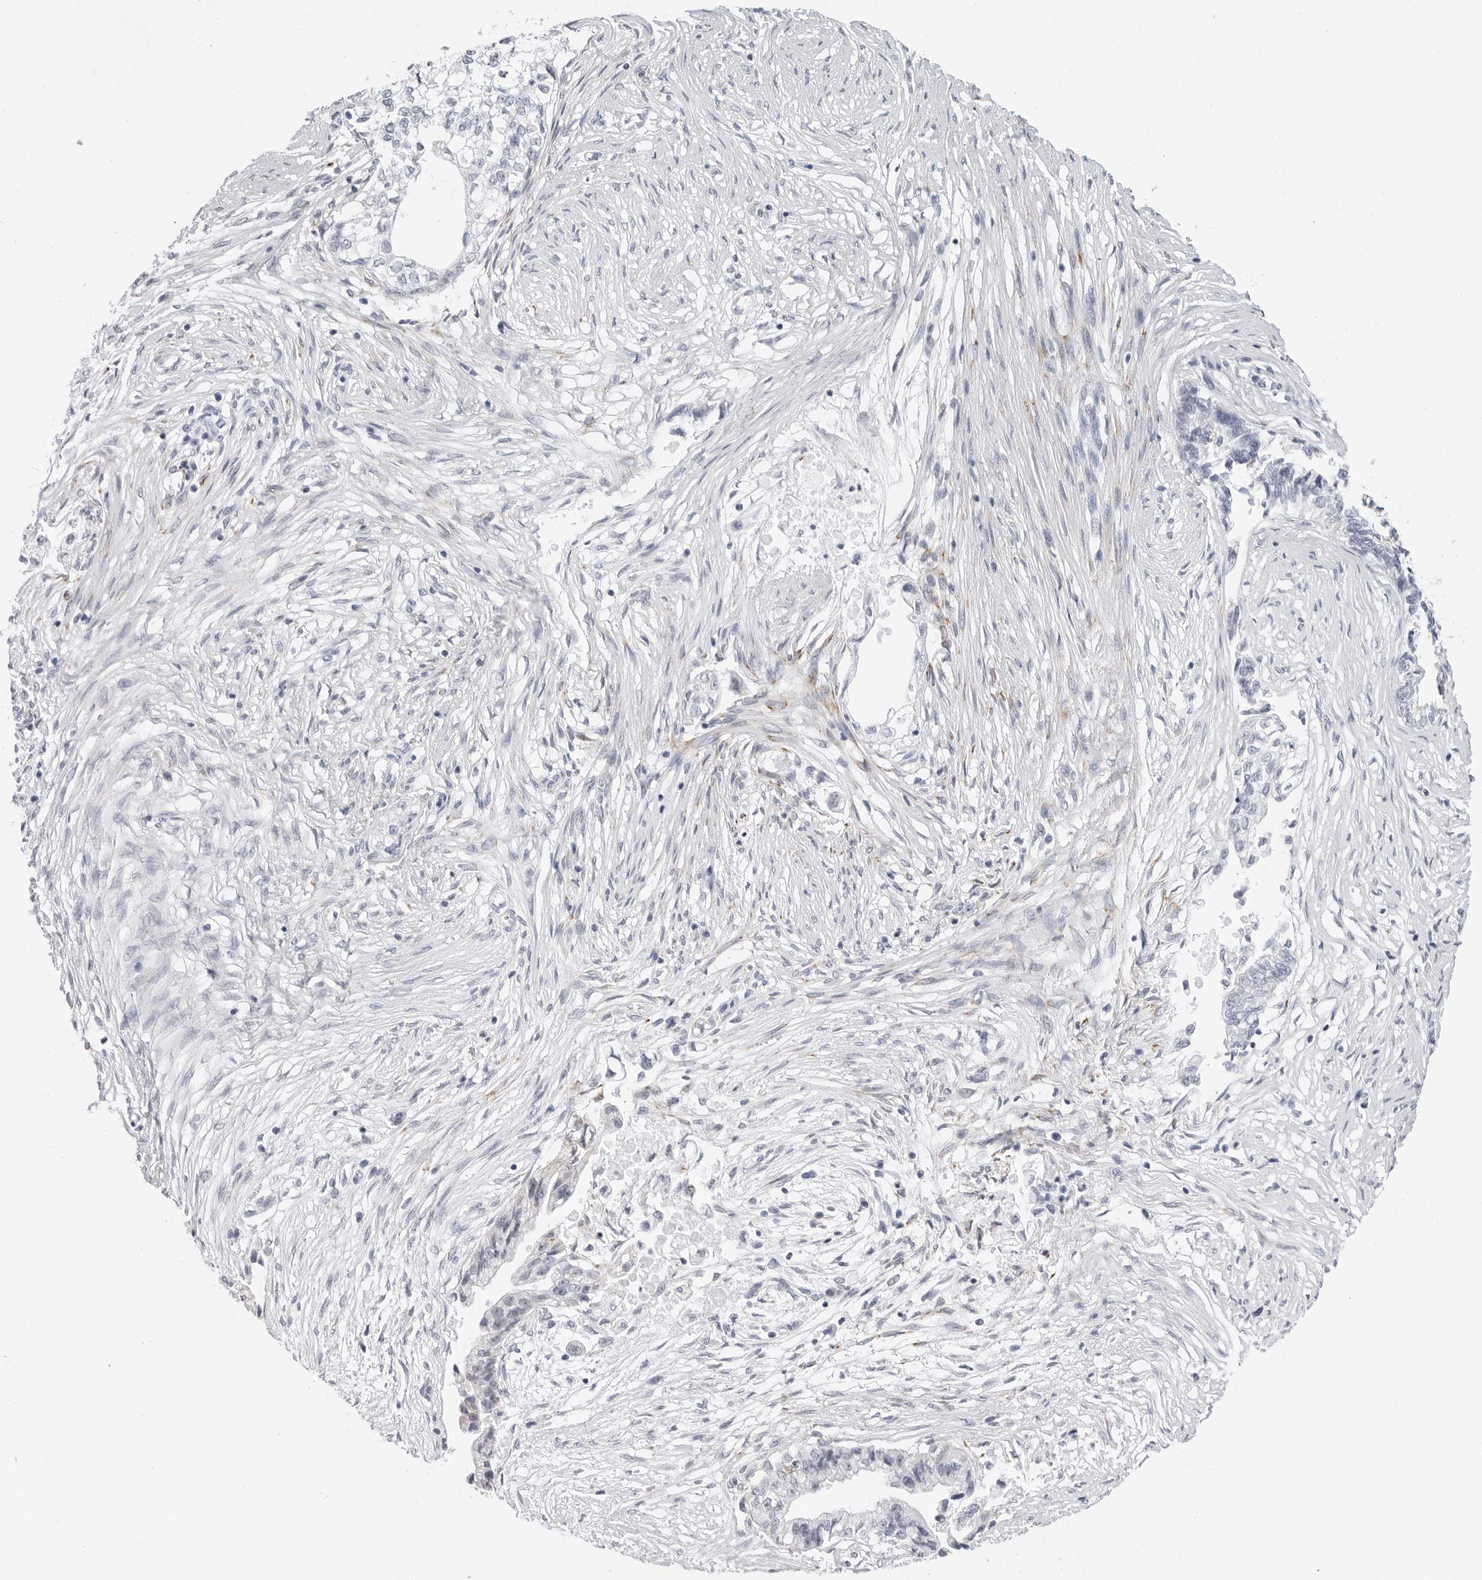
{"staining": {"intensity": "negative", "quantity": "none", "location": "none"}, "tissue": "pancreatic cancer", "cell_type": "Tumor cells", "image_type": "cancer", "snomed": [{"axis": "morphology", "description": "Adenocarcinoma, NOS"}, {"axis": "topography", "description": "Pancreas"}], "caption": "Pancreatic cancer was stained to show a protein in brown. There is no significant staining in tumor cells.", "gene": "ERICH3", "patient": {"sex": "male", "age": 72}}